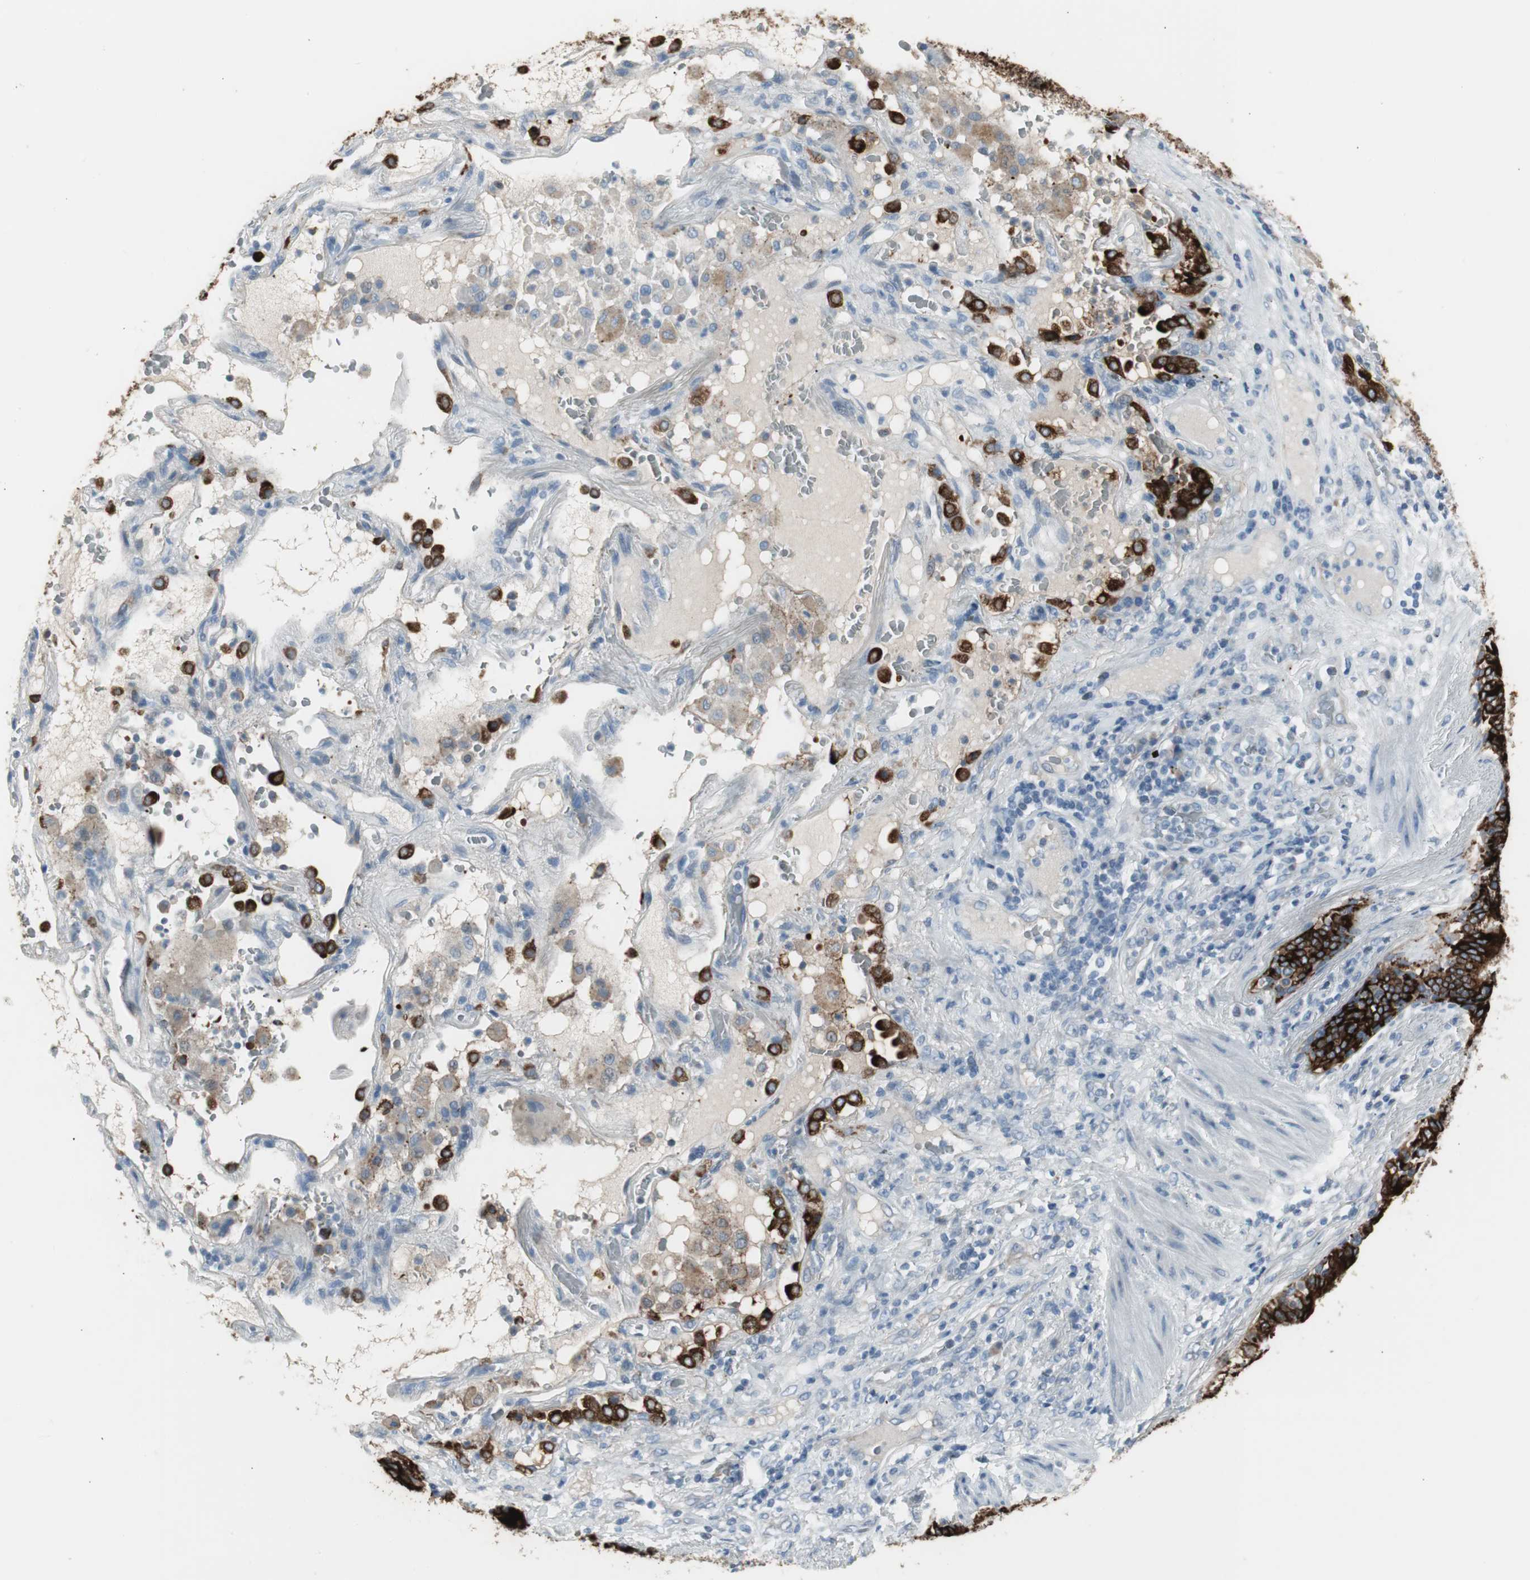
{"staining": {"intensity": "strong", "quantity": ">75%", "location": "cytoplasmic/membranous"}, "tissue": "lung cancer", "cell_type": "Tumor cells", "image_type": "cancer", "snomed": [{"axis": "morphology", "description": "Squamous cell carcinoma, NOS"}, {"axis": "topography", "description": "Lung"}], "caption": "A high-resolution photomicrograph shows immunohistochemistry staining of lung cancer (squamous cell carcinoma), which reveals strong cytoplasmic/membranous expression in about >75% of tumor cells. Using DAB (brown) and hematoxylin (blue) stains, captured at high magnification using brightfield microscopy.", "gene": "AGR2", "patient": {"sex": "male", "age": 57}}